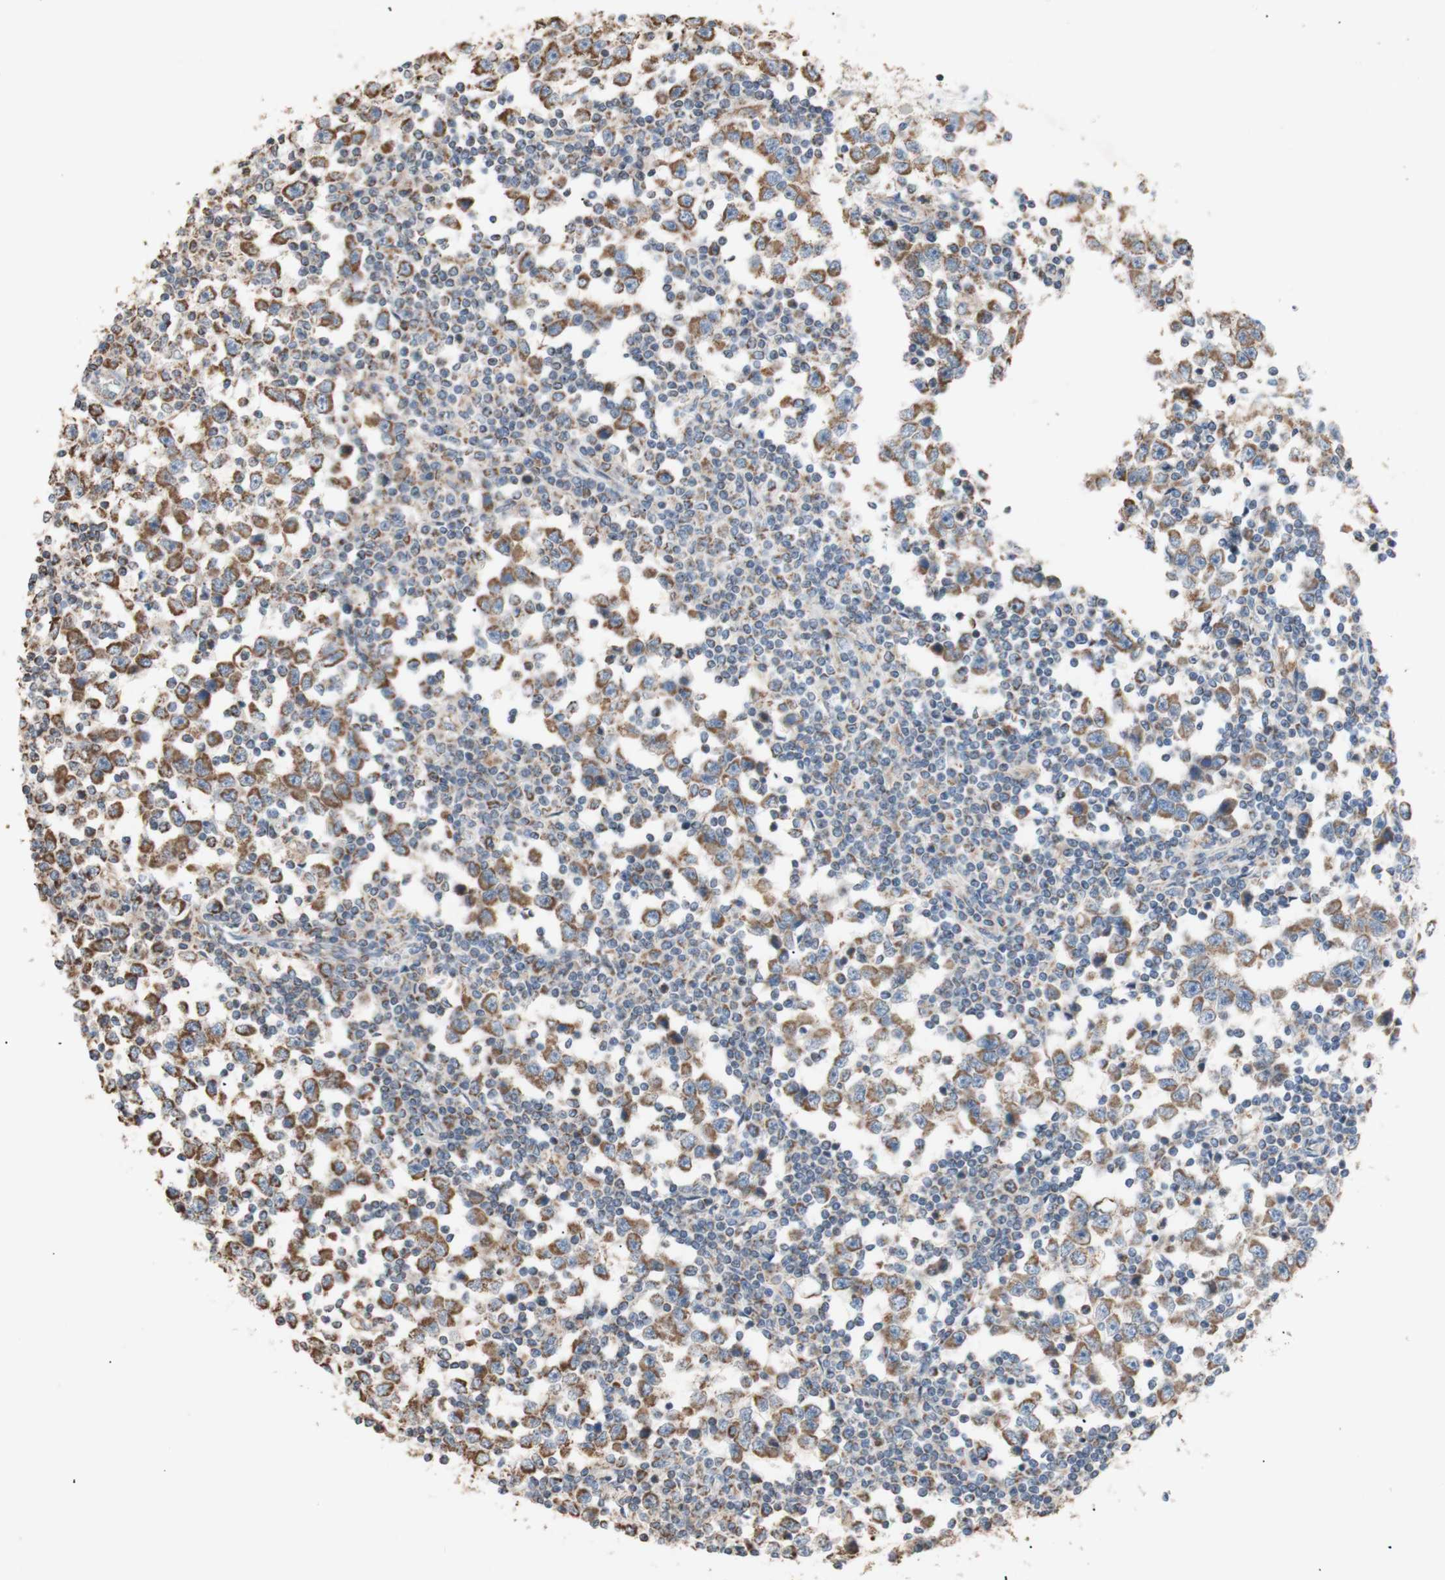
{"staining": {"intensity": "moderate", "quantity": ">75%", "location": "cytoplasmic/membranous"}, "tissue": "testis cancer", "cell_type": "Tumor cells", "image_type": "cancer", "snomed": [{"axis": "morphology", "description": "Seminoma, NOS"}, {"axis": "topography", "description": "Testis"}], "caption": "Testis seminoma was stained to show a protein in brown. There is medium levels of moderate cytoplasmic/membranous expression in approximately >75% of tumor cells.", "gene": "PTGIS", "patient": {"sex": "male", "age": 65}}